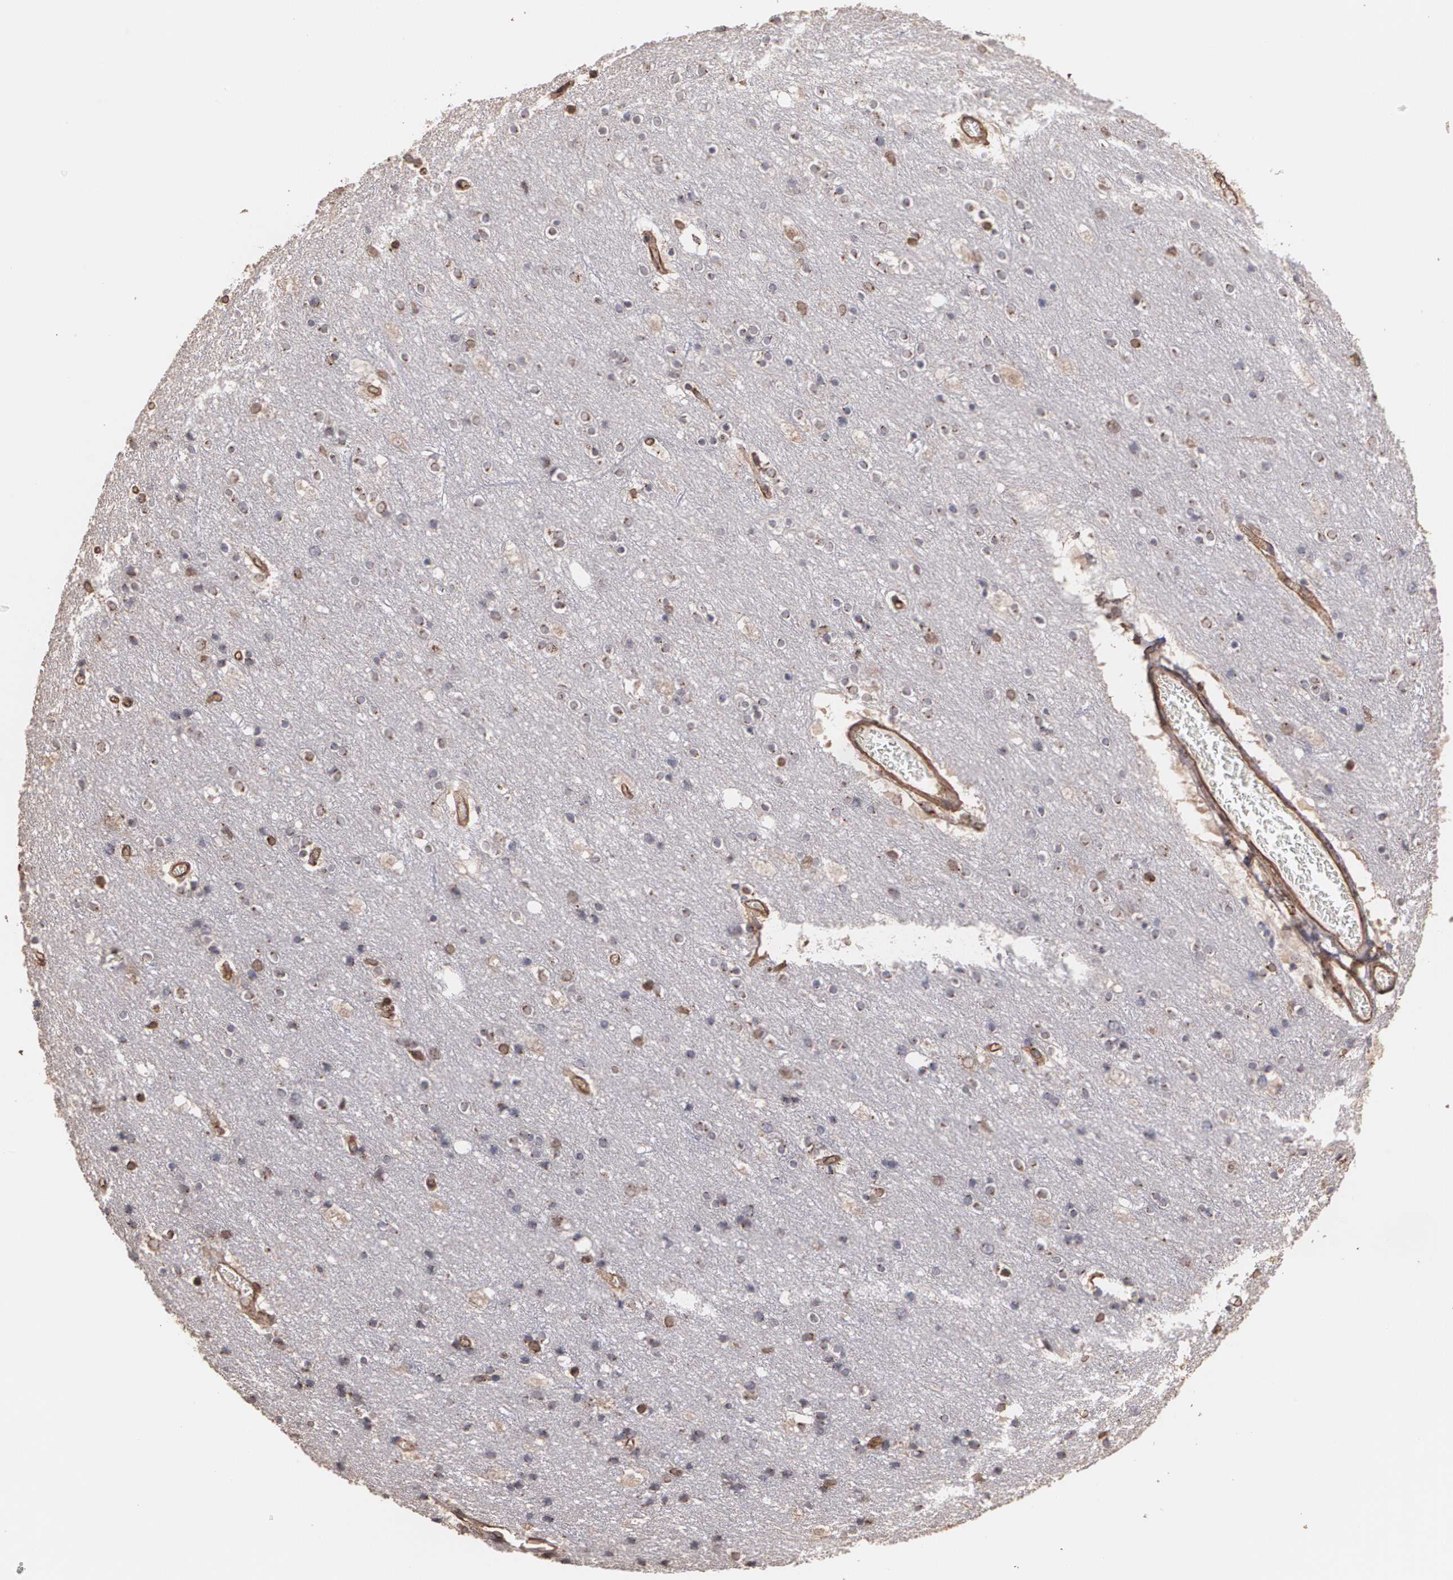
{"staining": {"intensity": "moderate", "quantity": ">75%", "location": "cytoplasmic/membranous"}, "tissue": "cerebral cortex", "cell_type": "Endothelial cells", "image_type": "normal", "snomed": [{"axis": "morphology", "description": "Normal tissue, NOS"}, {"axis": "topography", "description": "Cerebral cortex"}], "caption": "Protein expression analysis of benign cerebral cortex demonstrates moderate cytoplasmic/membranous positivity in about >75% of endothelial cells.", "gene": "TRIP11", "patient": {"sex": "female", "age": 54}}